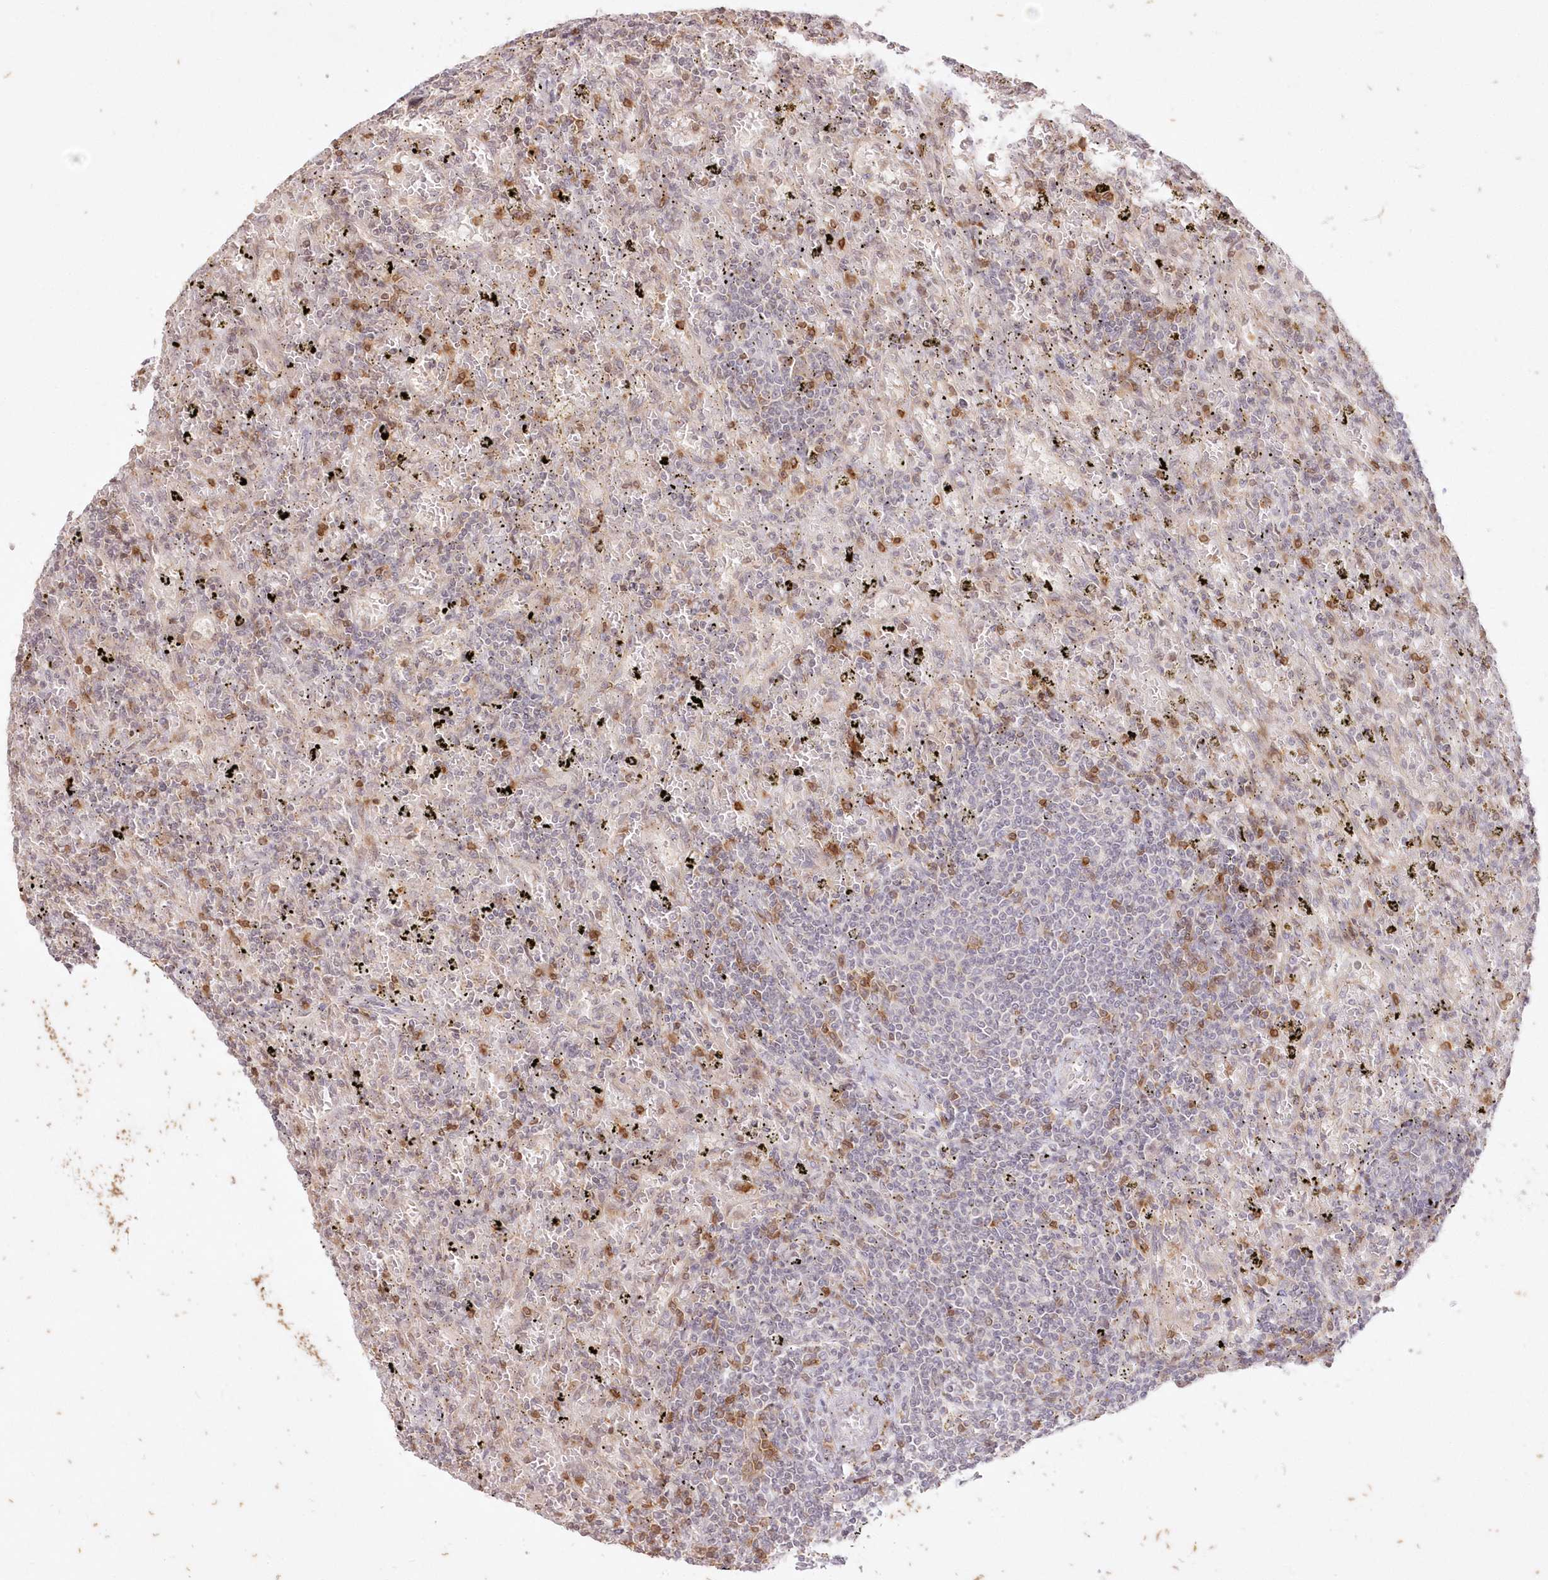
{"staining": {"intensity": "negative", "quantity": "none", "location": "none"}, "tissue": "lymphoma", "cell_type": "Tumor cells", "image_type": "cancer", "snomed": [{"axis": "morphology", "description": "Malignant lymphoma, non-Hodgkin's type, Low grade"}, {"axis": "topography", "description": "Spleen"}], "caption": "Low-grade malignant lymphoma, non-Hodgkin's type stained for a protein using immunohistochemistry (IHC) demonstrates no staining tumor cells.", "gene": "MTMR3", "patient": {"sex": "male", "age": 76}}